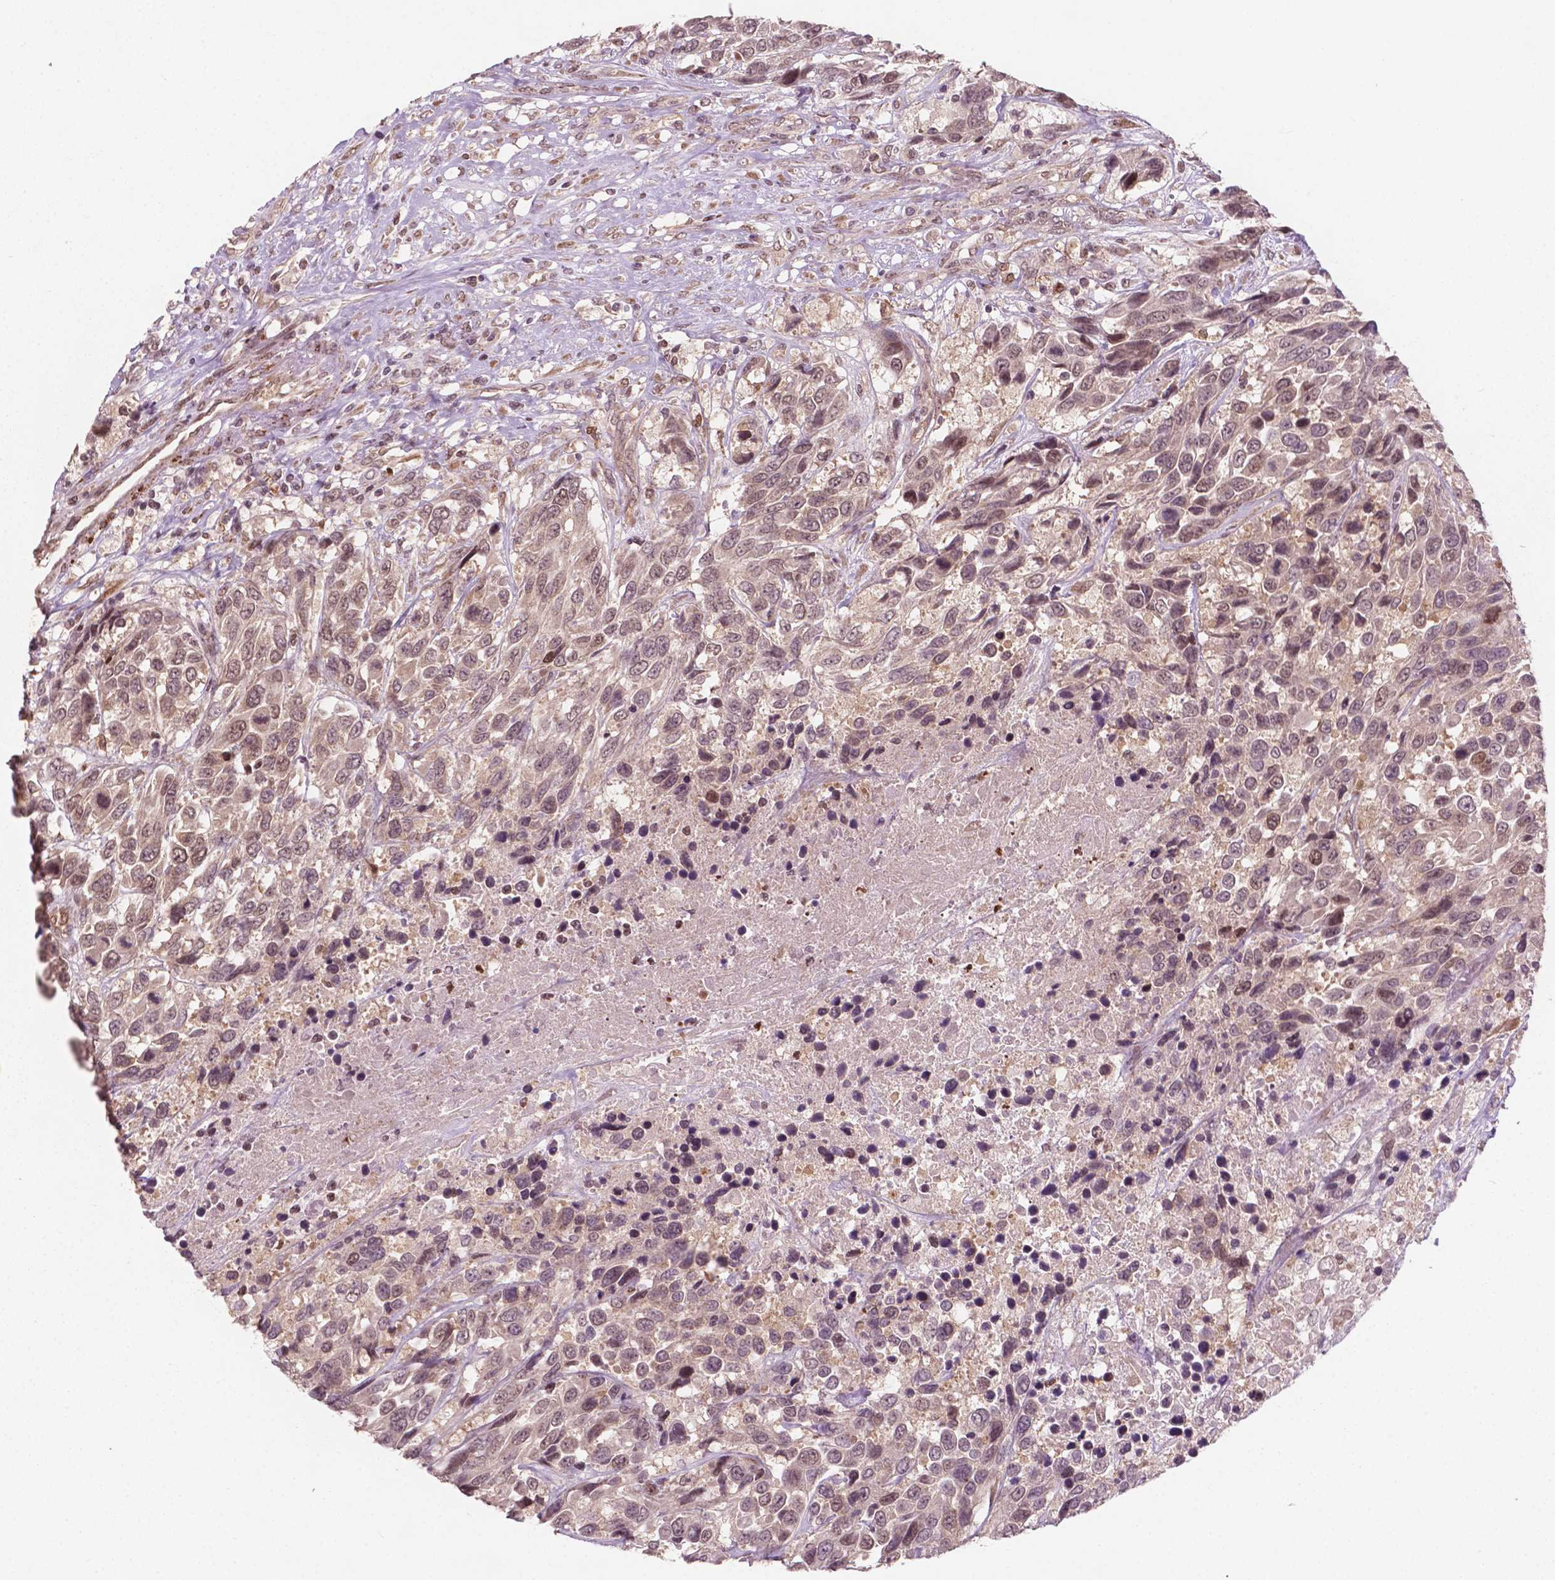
{"staining": {"intensity": "moderate", "quantity": ">75%", "location": "cytoplasmic/membranous,nuclear"}, "tissue": "urothelial cancer", "cell_type": "Tumor cells", "image_type": "cancer", "snomed": [{"axis": "morphology", "description": "Urothelial carcinoma, High grade"}, {"axis": "topography", "description": "Urinary bladder"}], "caption": "Protein staining shows moderate cytoplasmic/membranous and nuclear expression in about >75% of tumor cells in urothelial carcinoma (high-grade).", "gene": "NFAT5", "patient": {"sex": "female", "age": 70}}